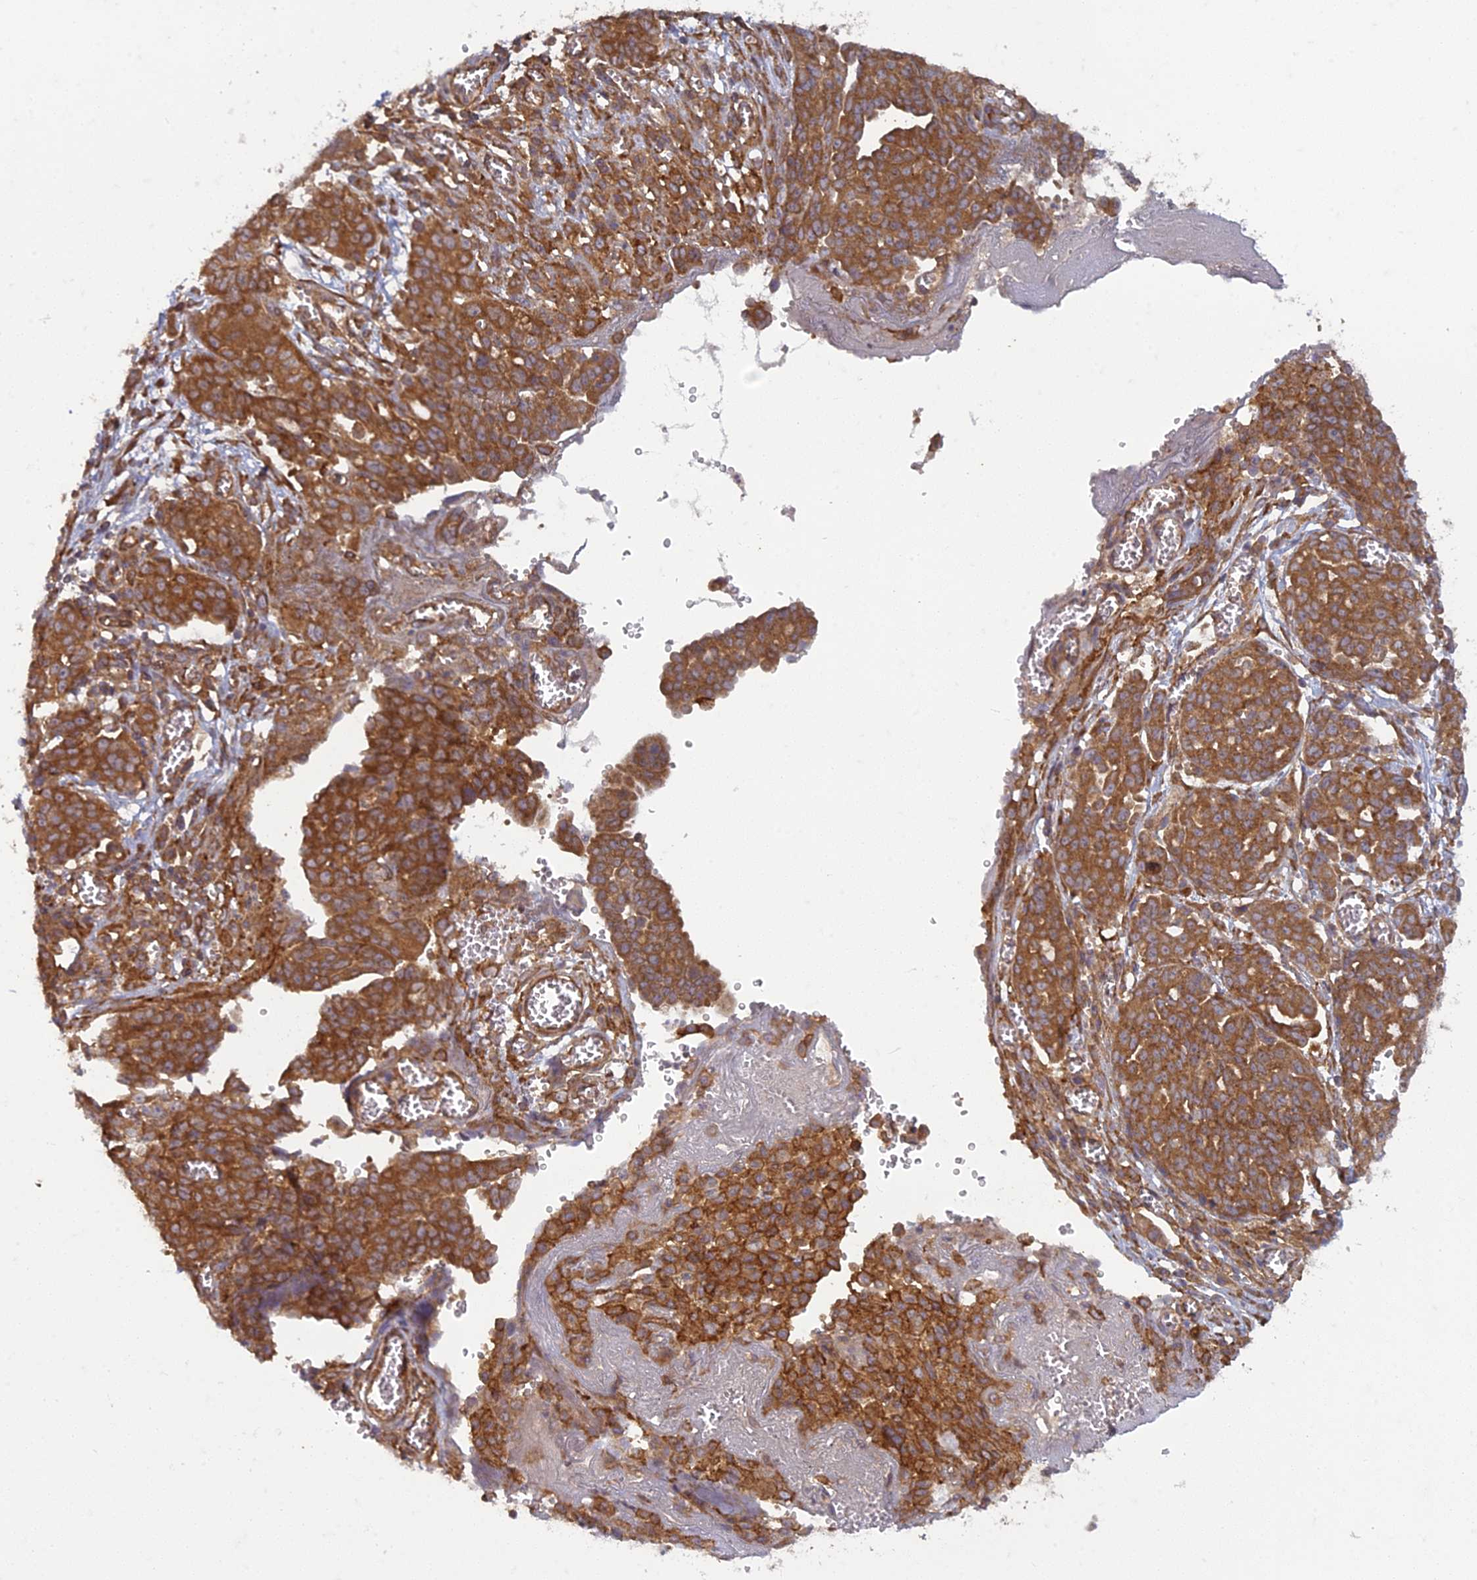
{"staining": {"intensity": "strong", "quantity": ">75%", "location": "cytoplasmic/membranous"}, "tissue": "ovarian cancer", "cell_type": "Tumor cells", "image_type": "cancer", "snomed": [{"axis": "morphology", "description": "Cystadenocarcinoma, serous, NOS"}, {"axis": "topography", "description": "Soft tissue"}, {"axis": "topography", "description": "Ovary"}], "caption": "IHC of ovarian cancer reveals high levels of strong cytoplasmic/membranous staining in approximately >75% of tumor cells.", "gene": "TCF25", "patient": {"sex": "female", "age": 57}}